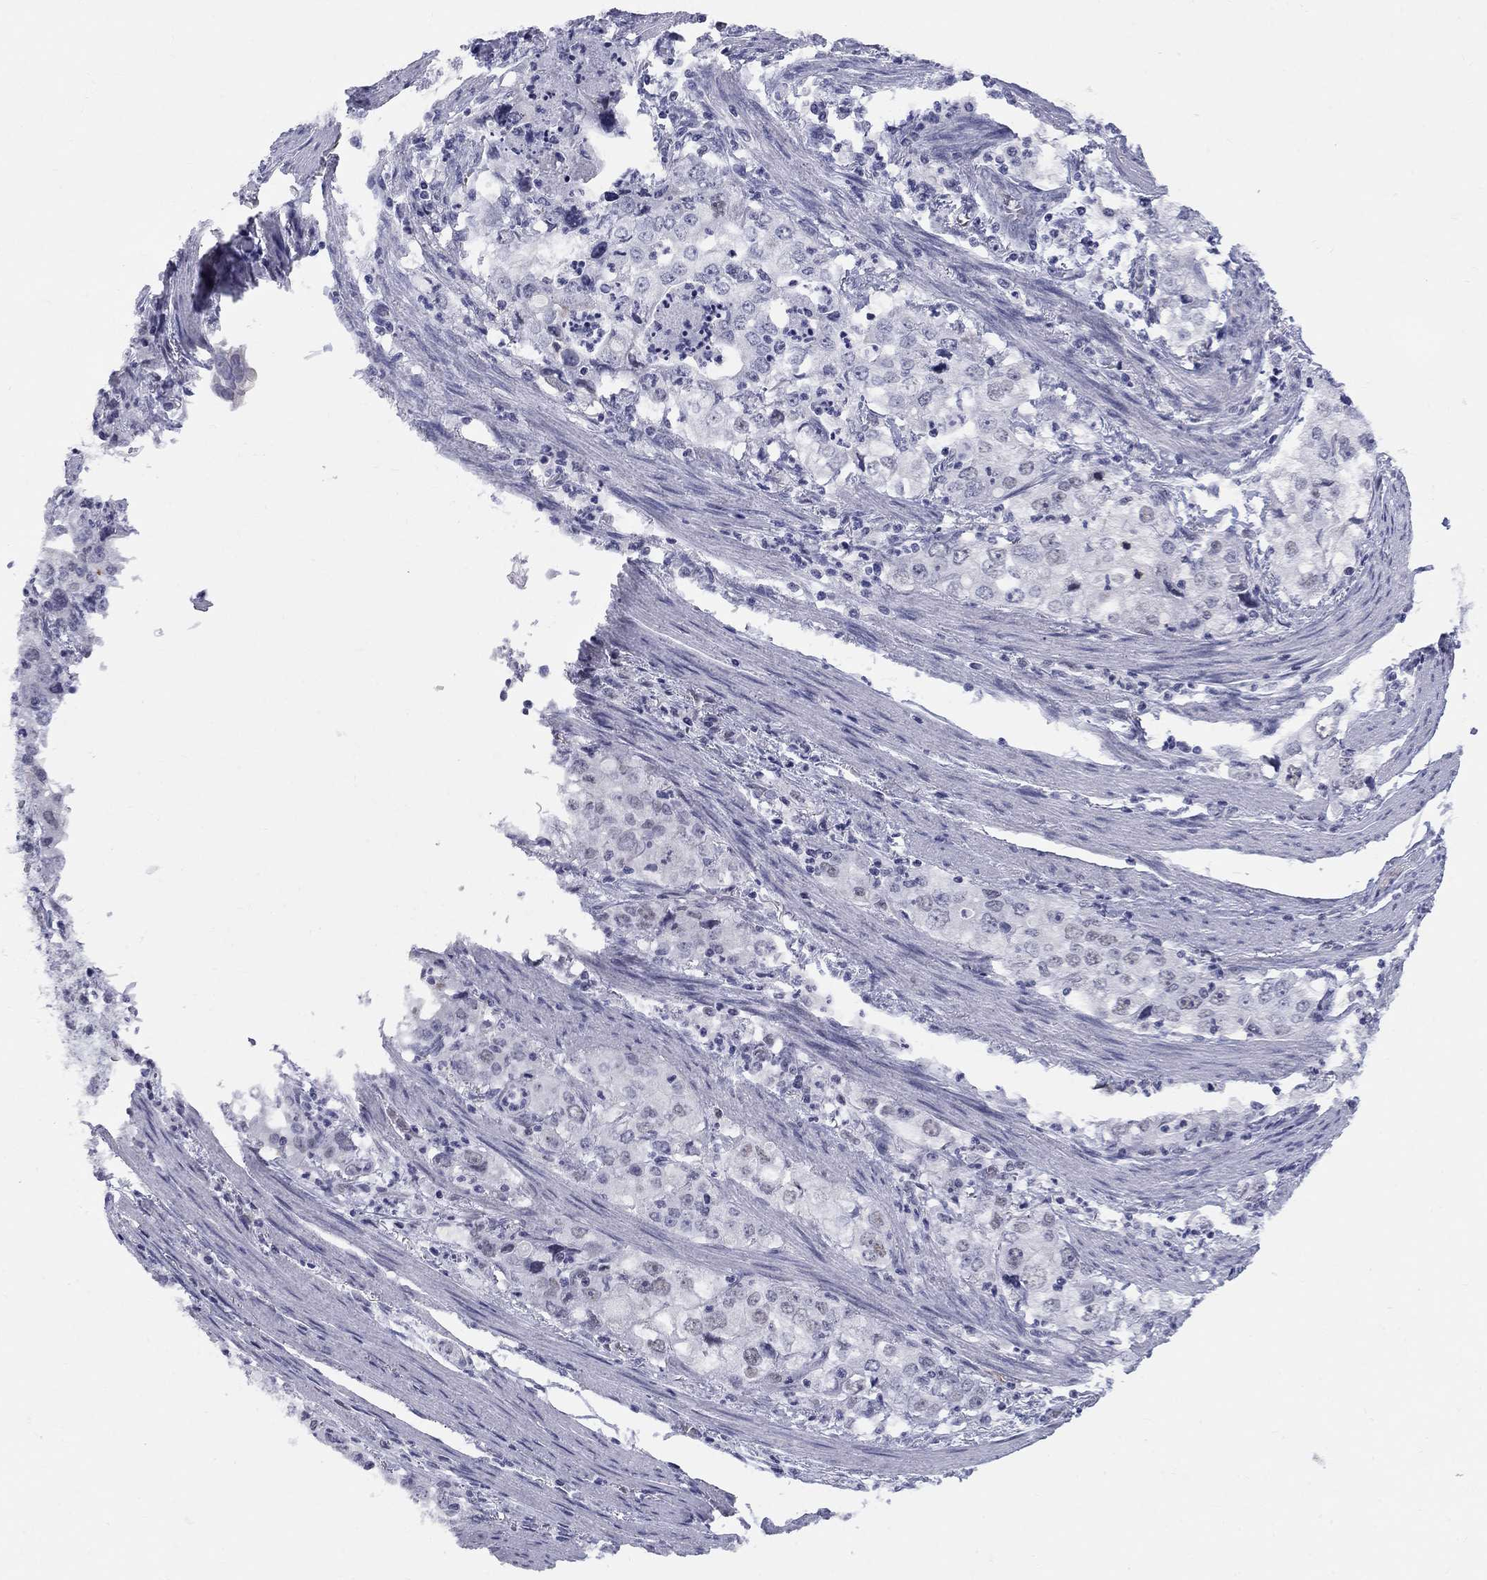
{"staining": {"intensity": "negative", "quantity": "none", "location": "none"}, "tissue": "stomach cancer", "cell_type": "Tumor cells", "image_type": "cancer", "snomed": [{"axis": "morphology", "description": "Adenocarcinoma, NOS"}, {"axis": "topography", "description": "Stomach, upper"}], "caption": "Tumor cells show no significant positivity in stomach adenocarcinoma.", "gene": "DMTN", "patient": {"sex": "male", "age": 75}}